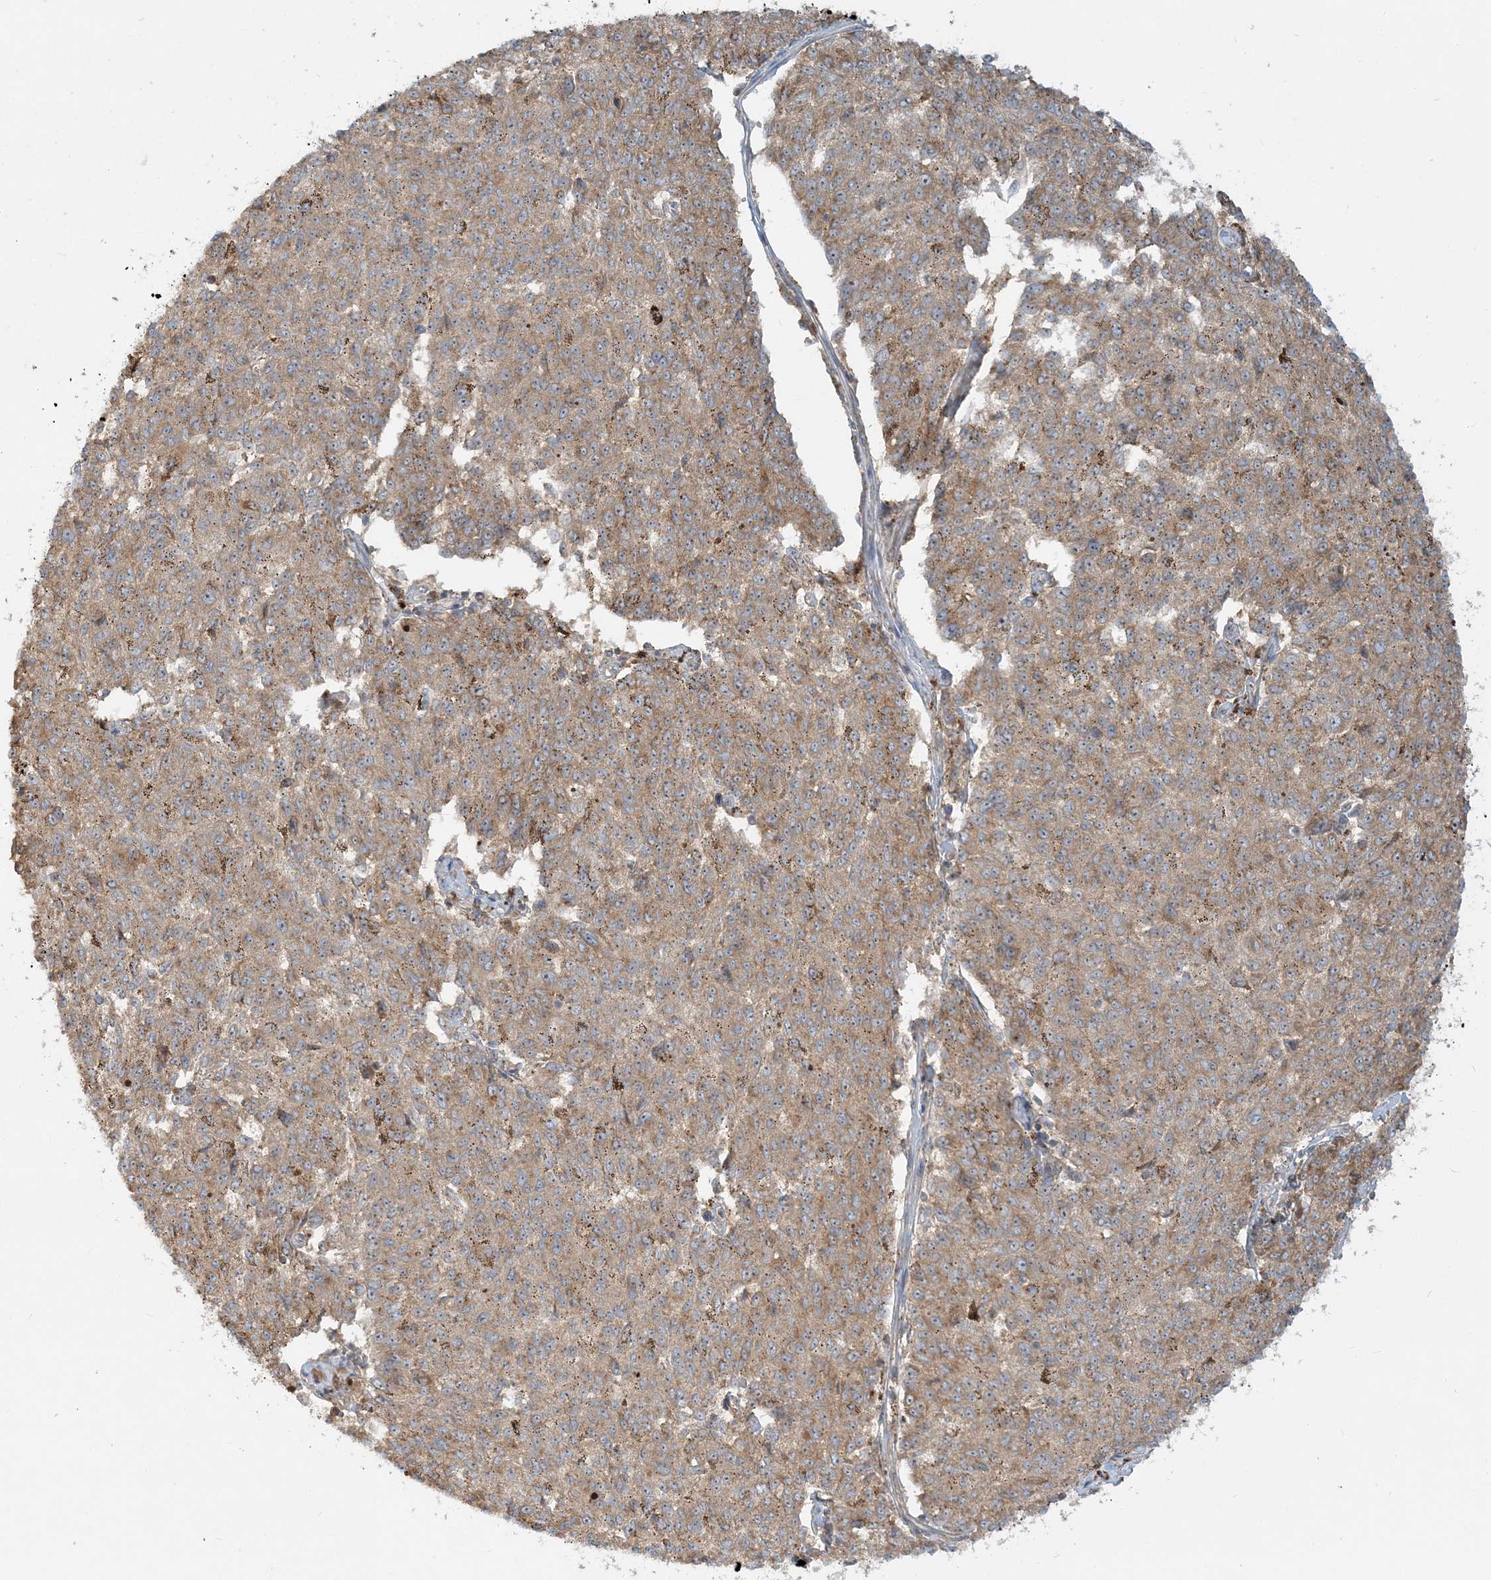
{"staining": {"intensity": "moderate", "quantity": ">75%", "location": "cytoplasmic/membranous"}, "tissue": "melanoma", "cell_type": "Tumor cells", "image_type": "cancer", "snomed": [{"axis": "morphology", "description": "Malignant melanoma, NOS"}, {"axis": "topography", "description": "Skin"}], "caption": "A medium amount of moderate cytoplasmic/membranous positivity is appreciated in approximately >75% of tumor cells in melanoma tissue. Immunohistochemistry stains the protein of interest in brown and the nuclei are stained blue.", "gene": "AP1AR", "patient": {"sex": "female", "age": 72}}